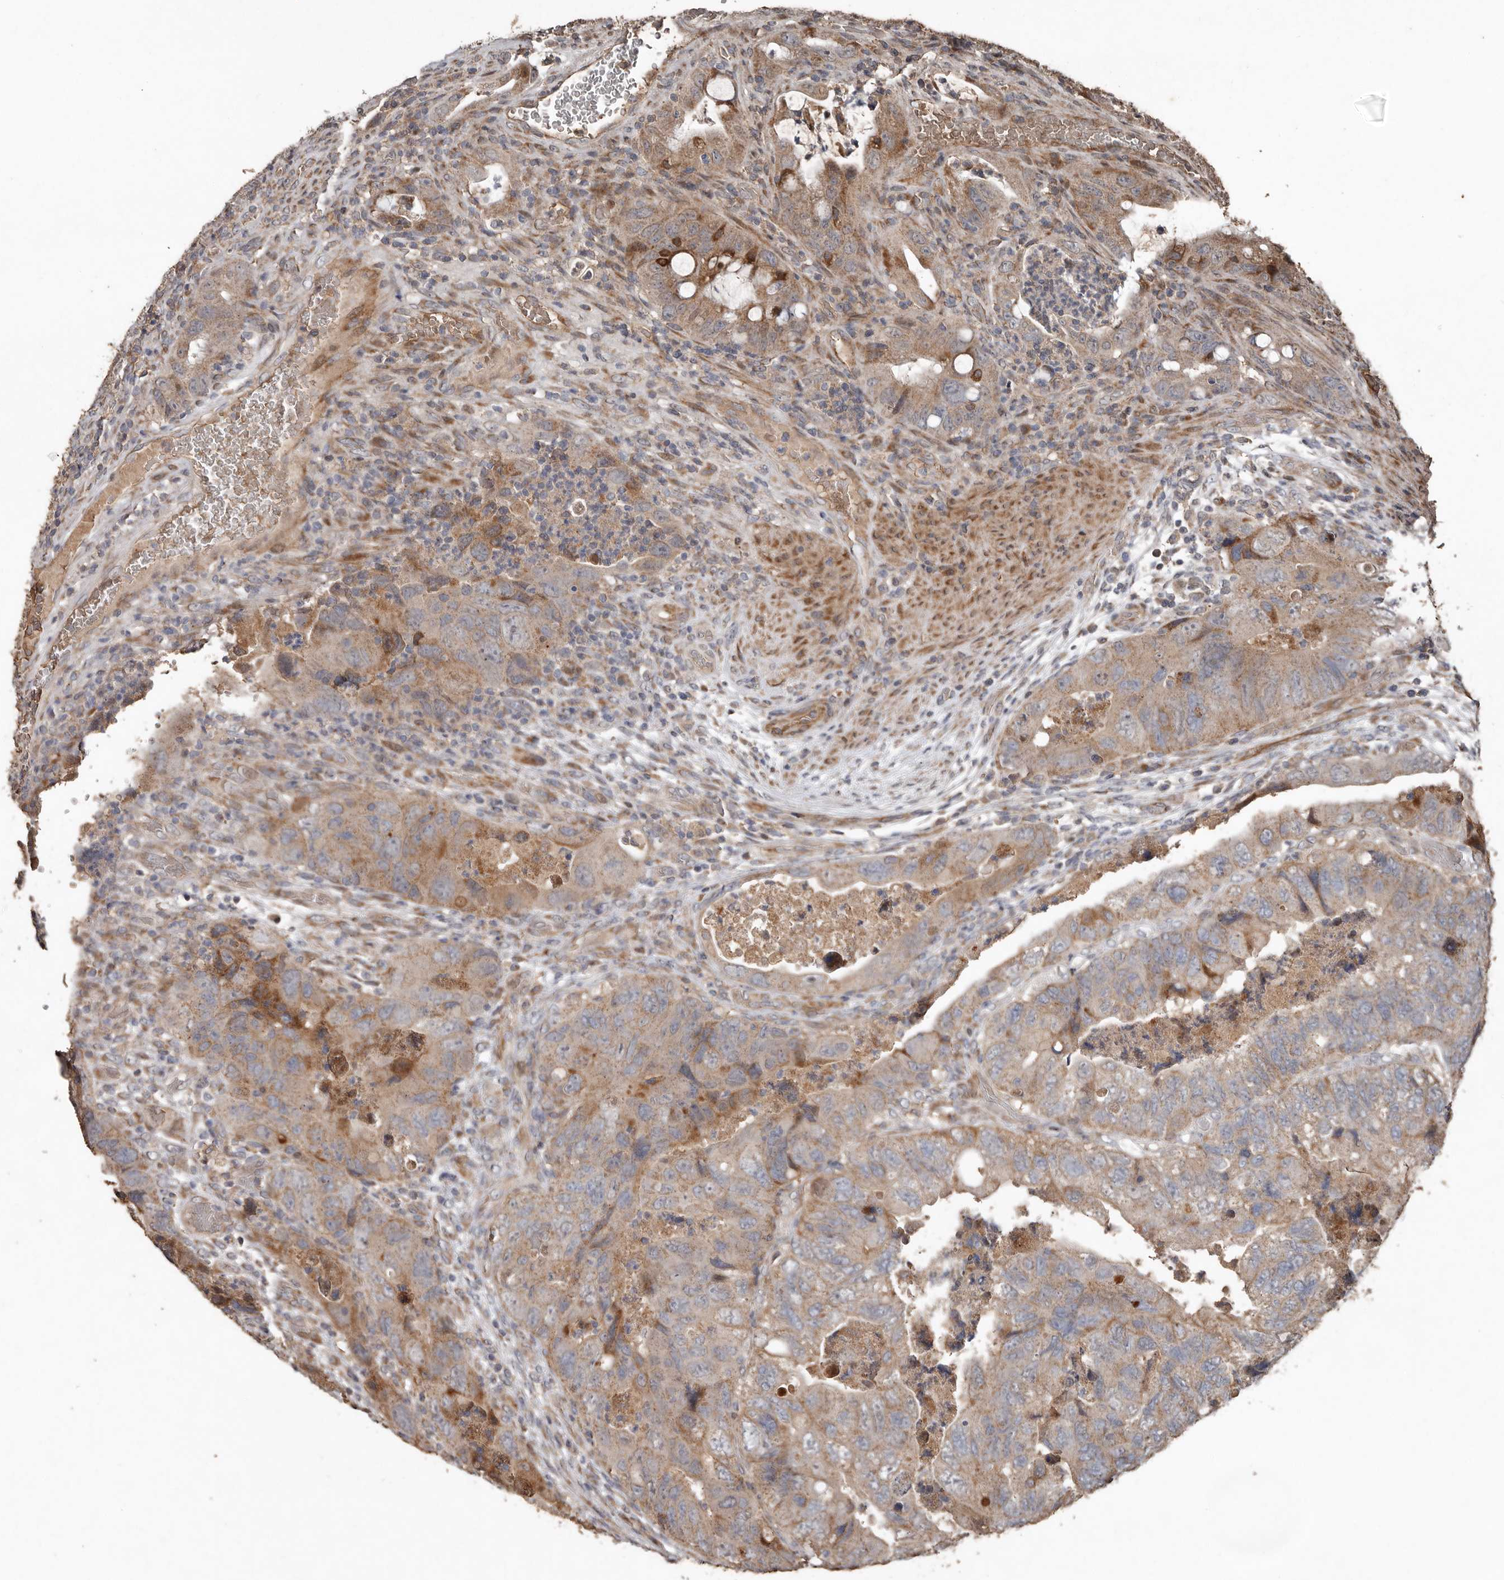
{"staining": {"intensity": "weak", "quantity": ">75%", "location": "cytoplasmic/membranous"}, "tissue": "colorectal cancer", "cell_type": "Tumor cells", "image_type": "cancer", "snomed": [{"axis": "morphology", "description": "Adenocarcinoma, NOS"}, {"axis": "topography", "description": "Rectum"}], "caption": "The image exhibits staining of colorectal cancer (adenocarcinoma), revealing weak cytoplasmic/membranous protein expression (brown color) within tumor cells.", "gene": "RANBP17", "patient": {"sex": "male", "age": 63}}